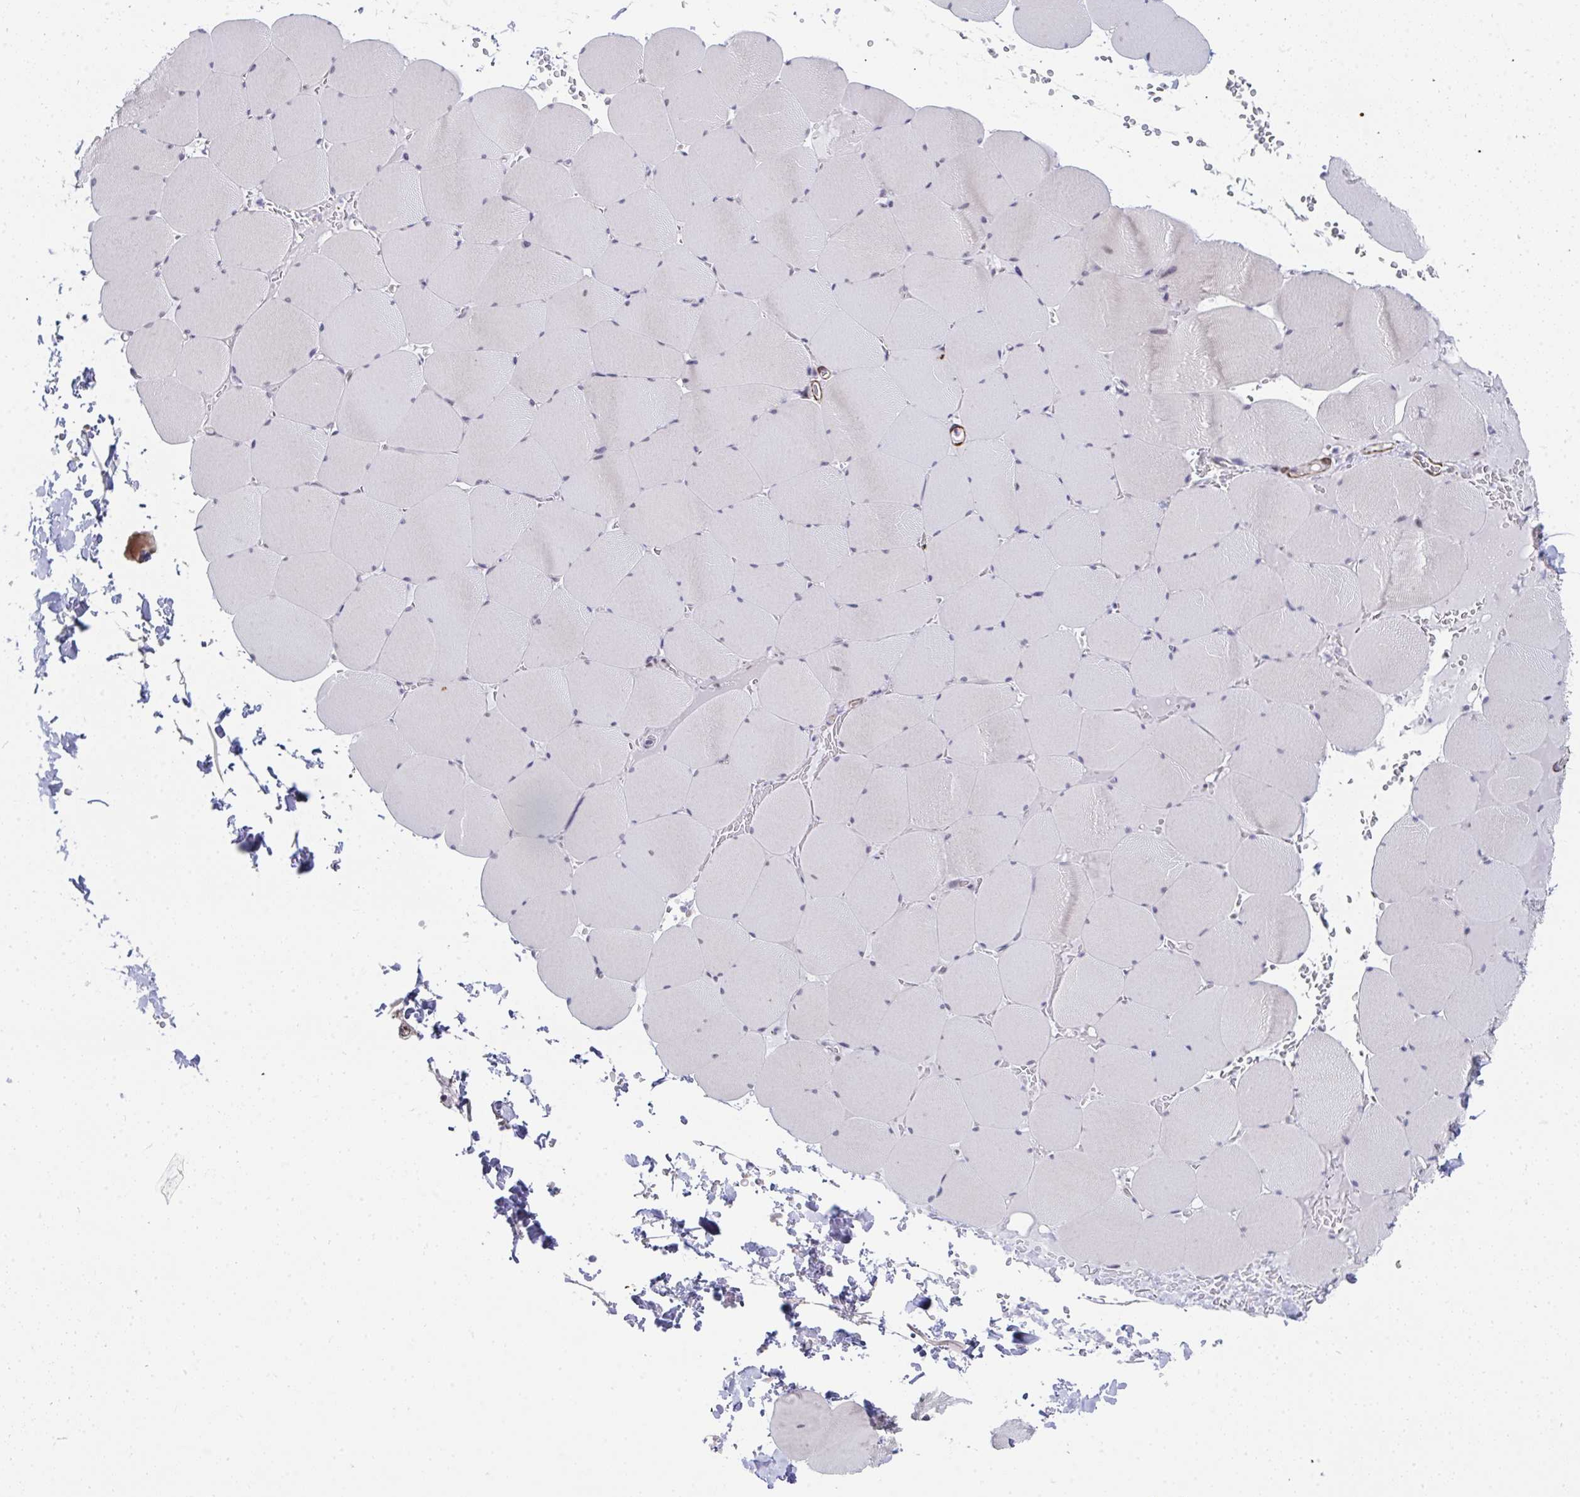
{"staining": {"intensity": "negative", "quantity": "none", "location": "none"}, "tissue": "skeletal muscle", "cell_type": "Myocytes", "image_type": "normal", "snomed": [{"axis": "morphology", "description": "Normal tissue, NOS"}, {"axis": "topography", "description": "Skeletal muscle"}, {"axis": "topography", "description": "Head-Neck"}], "caption": "A micrograph of human skeletal muscle is negative for staining in myocytes. (Stains: DAB immunohistochemistry with hematoxylin counter stain, Microscopy: brightfield microscopy at high magnification).", "gene": "GINS2", "patient": {"sex": "male", "age": 66}}